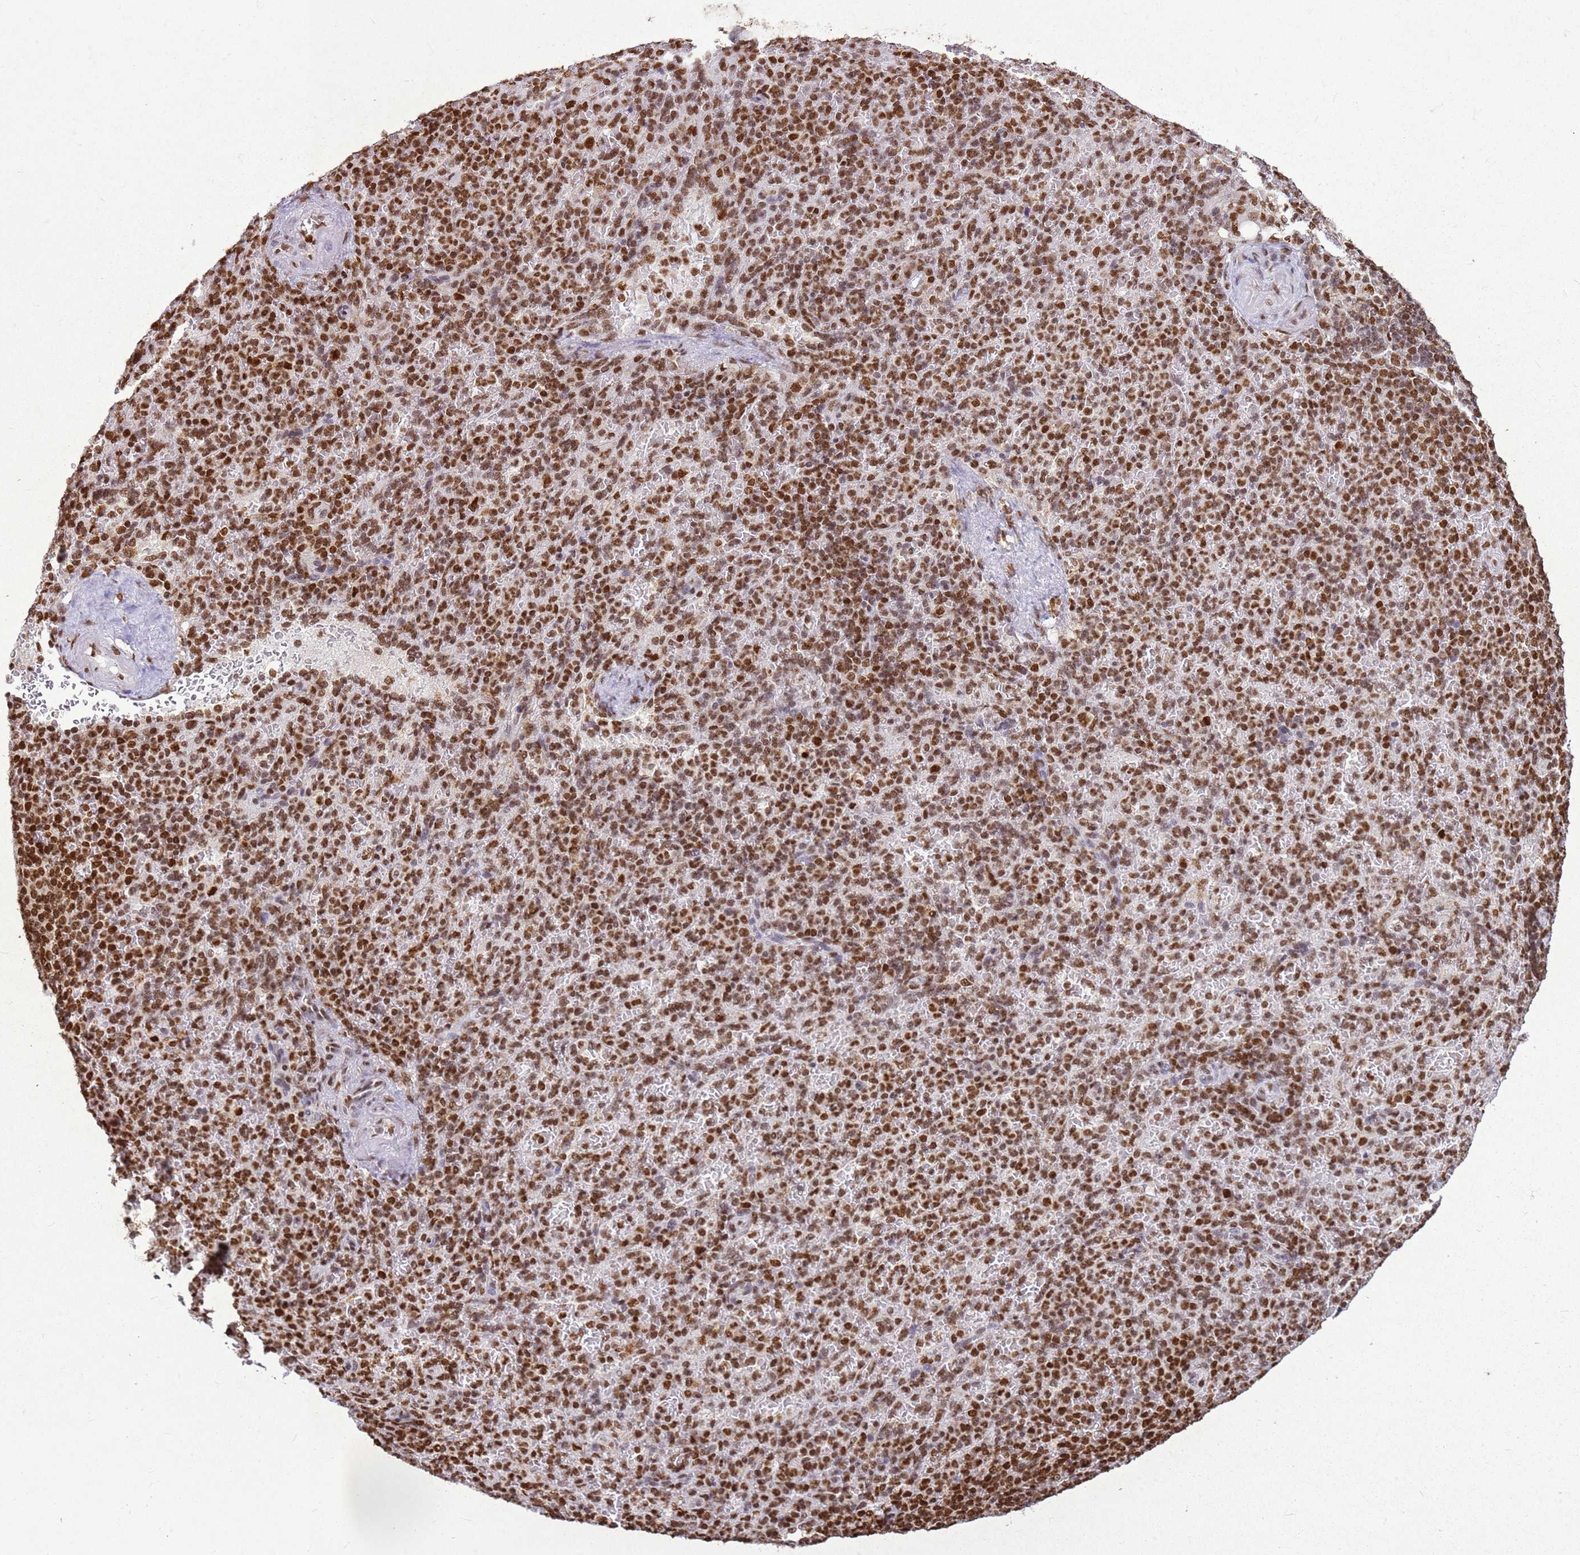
{"staining": {"intensity": "moderate", "quantity": ">75%", "location": "nuclear"}, "tissue": "spleen", "cell_type": "Cells in red pulp", "image_type": "normal", "snomed": [{"axis": "morphology", "description": "Normal tissue, NOS"}, {"axis": "topography", "description": "Spleen"}], "caption": "About >75% of cells in red pulp in normal human spleen reveal moderate nuclear protein positivity as visualized by brown immunohistochemical staining.", "gene": "APEX1", "patient": {"sex": "female", "age": 74}}